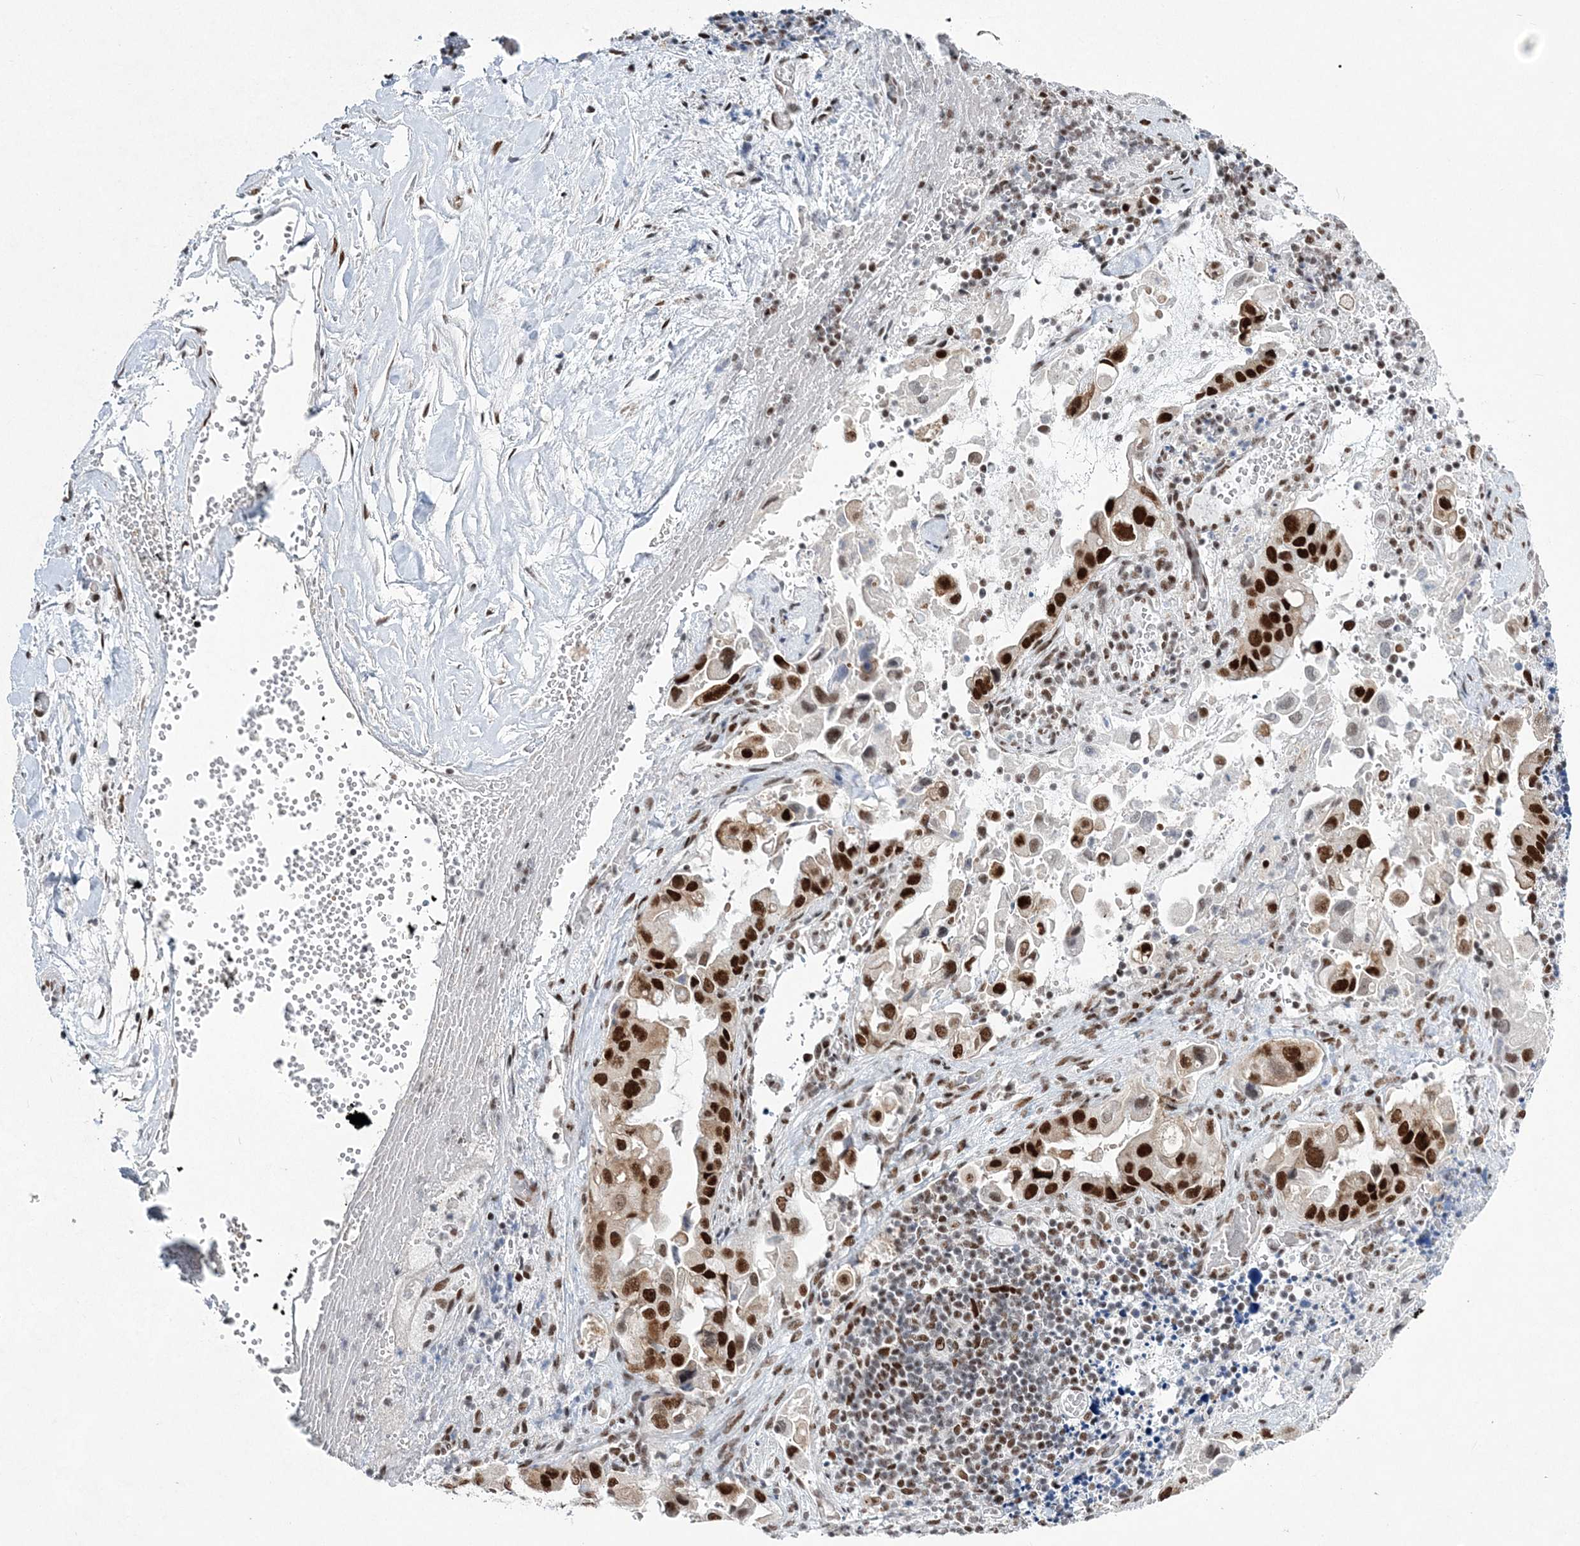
{"staining": {"intensity": "strong", "quantity": ">75%", "location": "nuclear"}, "tissue": "pancreatic cancer", "cell_type": "Tumor cells", "image_type": "cancer", "snomed": [{"axis": "morphology", "description": "Inflammation, NOS"}, {"axis": "morphology", "description": "Adenocarcinoma, NOS"}, {"axis": "topography", "description": "Pancreas"}], "caption": "Strong nuclear positivity is appreciated in about >75% of tumor cells in pancreatic adenocarcinoma.", "gene": "ZBTB7A", "patient": {"sex": "female", "age": 56}}